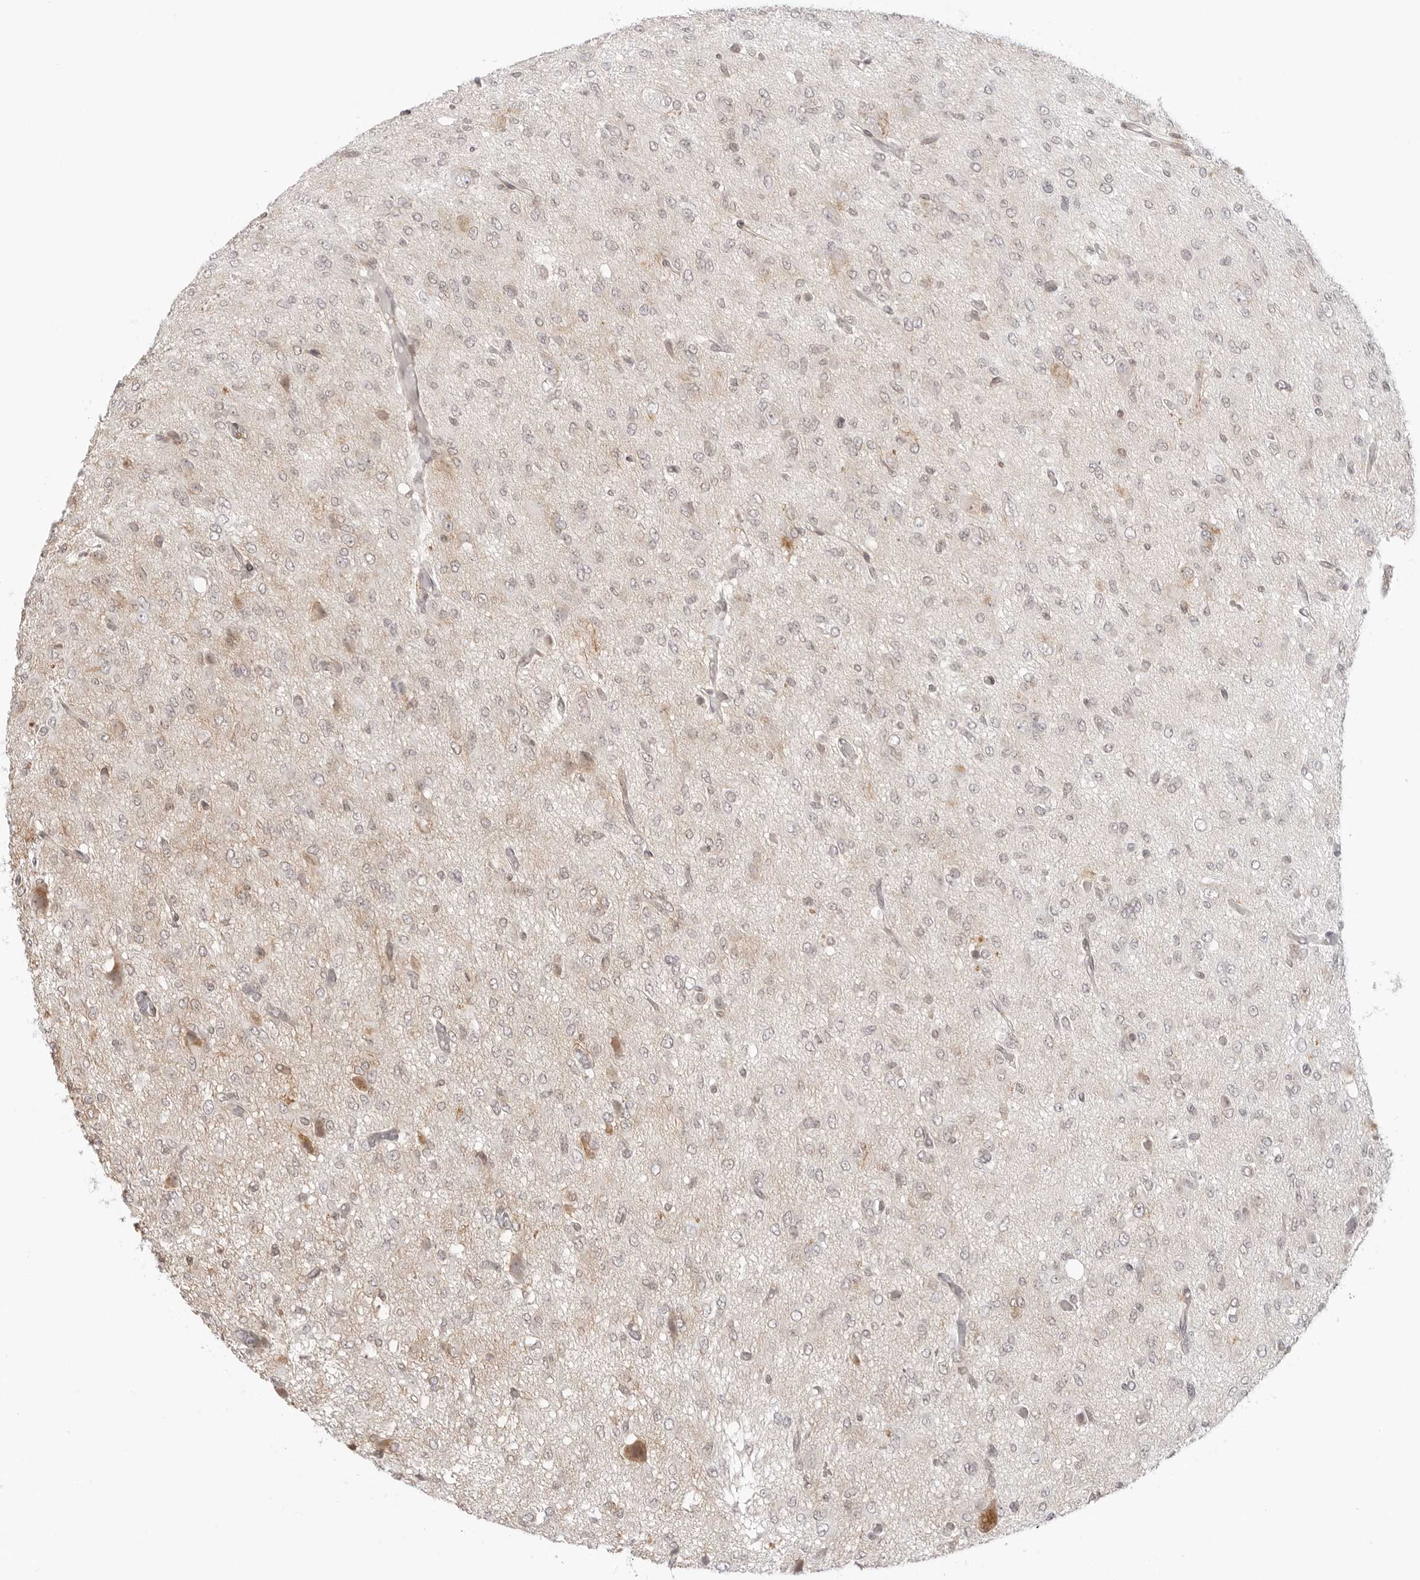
{"staining": {"intensity": "negative", "quantity": "none", "location": "none"}, "tissue": "glioma", "cell_type": "Tumor cells", "image_type": "cancer", "snomed": [{"axis": "morphology", "description": "Glioma, malignant, High grade"}, {"axis": "topography", "description": "Brain"}], "caption": "Glioma was stained to show a protein in brown. There is no significant staining in tumor cells.", "gene": "TRAPPC3", "patient": {"sex": "female", "age": 59}}